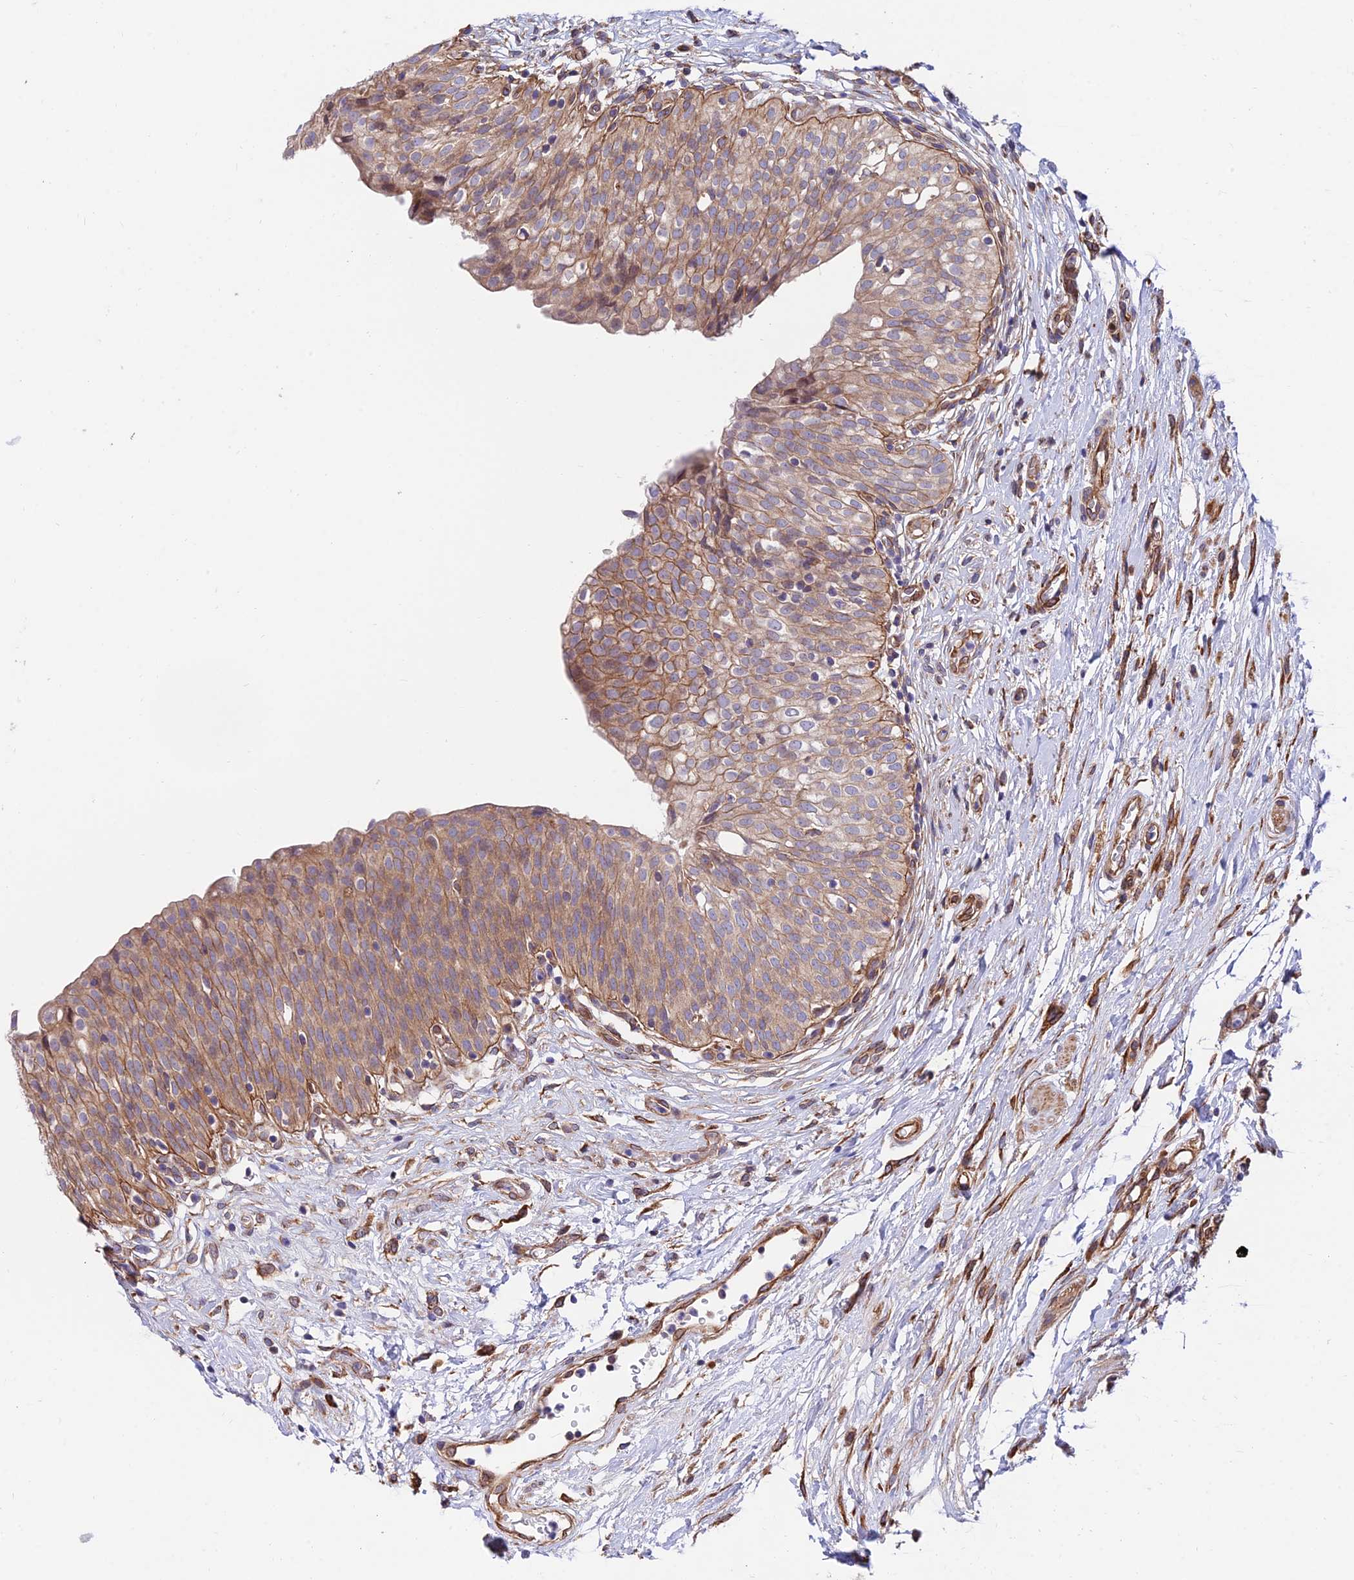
{"staining": {"intensity": "moderate", "quantity": ">75%", "location": "cytoplasmic/membranous,nuclear"}, "tissue": "urinary bladder", "cell_type": "Urothelial cells", "image_type": "normal", "snomed": [{"axis": "morphology", "description": "Normal tissue, NOS"}, {"axis": "topography", "description": "Urinary bladder"}], "caption": "Immunohistochemistry (IHC) of benign urinary bladder demonstrates medium levels of moderate cytoplasmic/membranous,nuclear expression in about >75% of urothelial cells.", "gene": "EXOC3L4", "patient": {"sex": "male", "age": 55}}